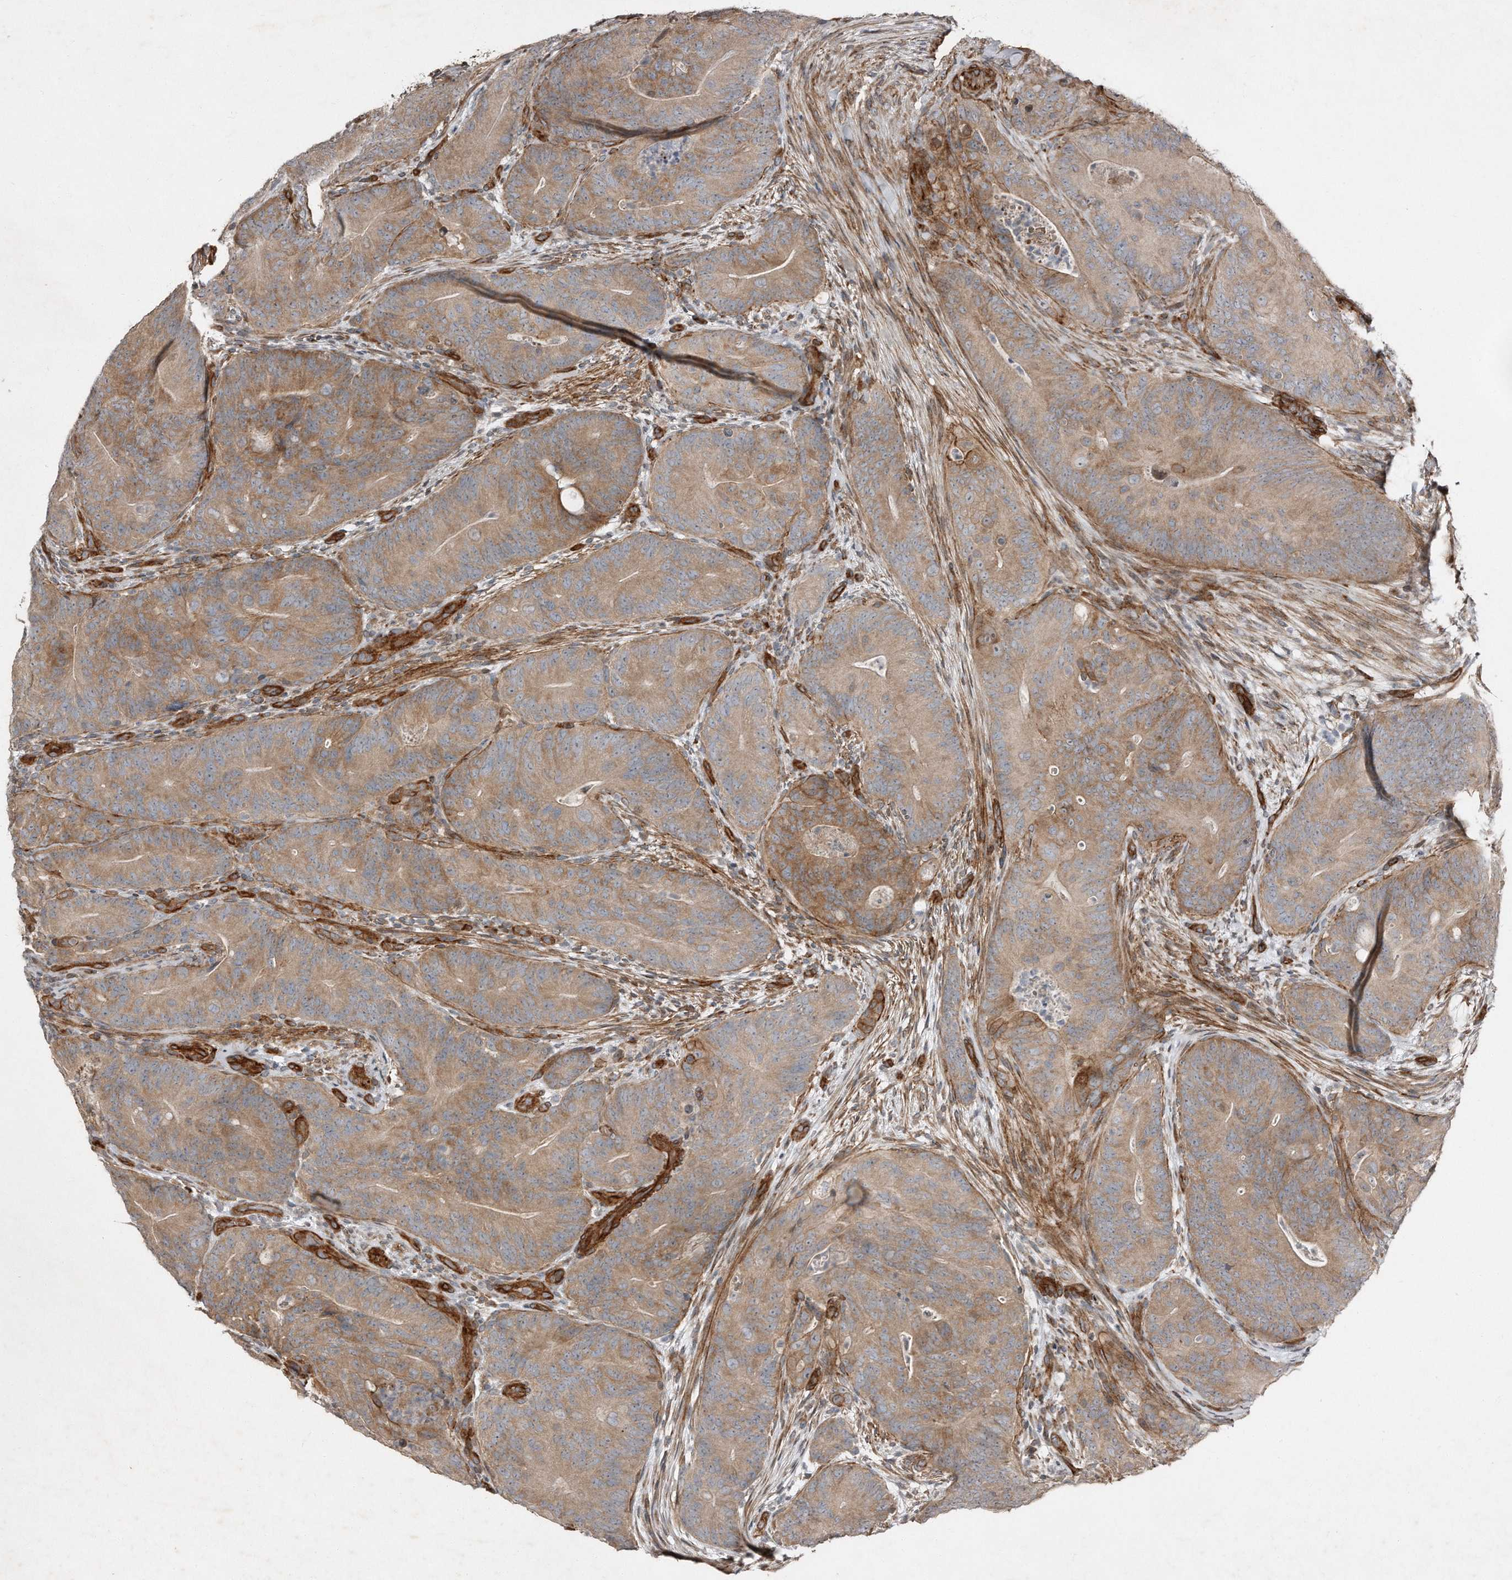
{"staining": {"intensity": "moderate", "quantity": ">75%", "location": "cytoplasmic/membranous"}, "tissue": "colorectal cancer", "cell_type": "Tumor cells", "image_type": "cancer", "snomed": [{"axis": "morphology", "description": "Normal tissue, NOS"}, {"axis": "topography", "description": "Colon"}], "caption": "Human colorectal cancer stained for a protein (brown) displays moderate cytoplasmic/membranous positive positivity in about >75% of tumor cells.", "gene": "SNAP47", "patient": {"sex": "female", "age": 82}}